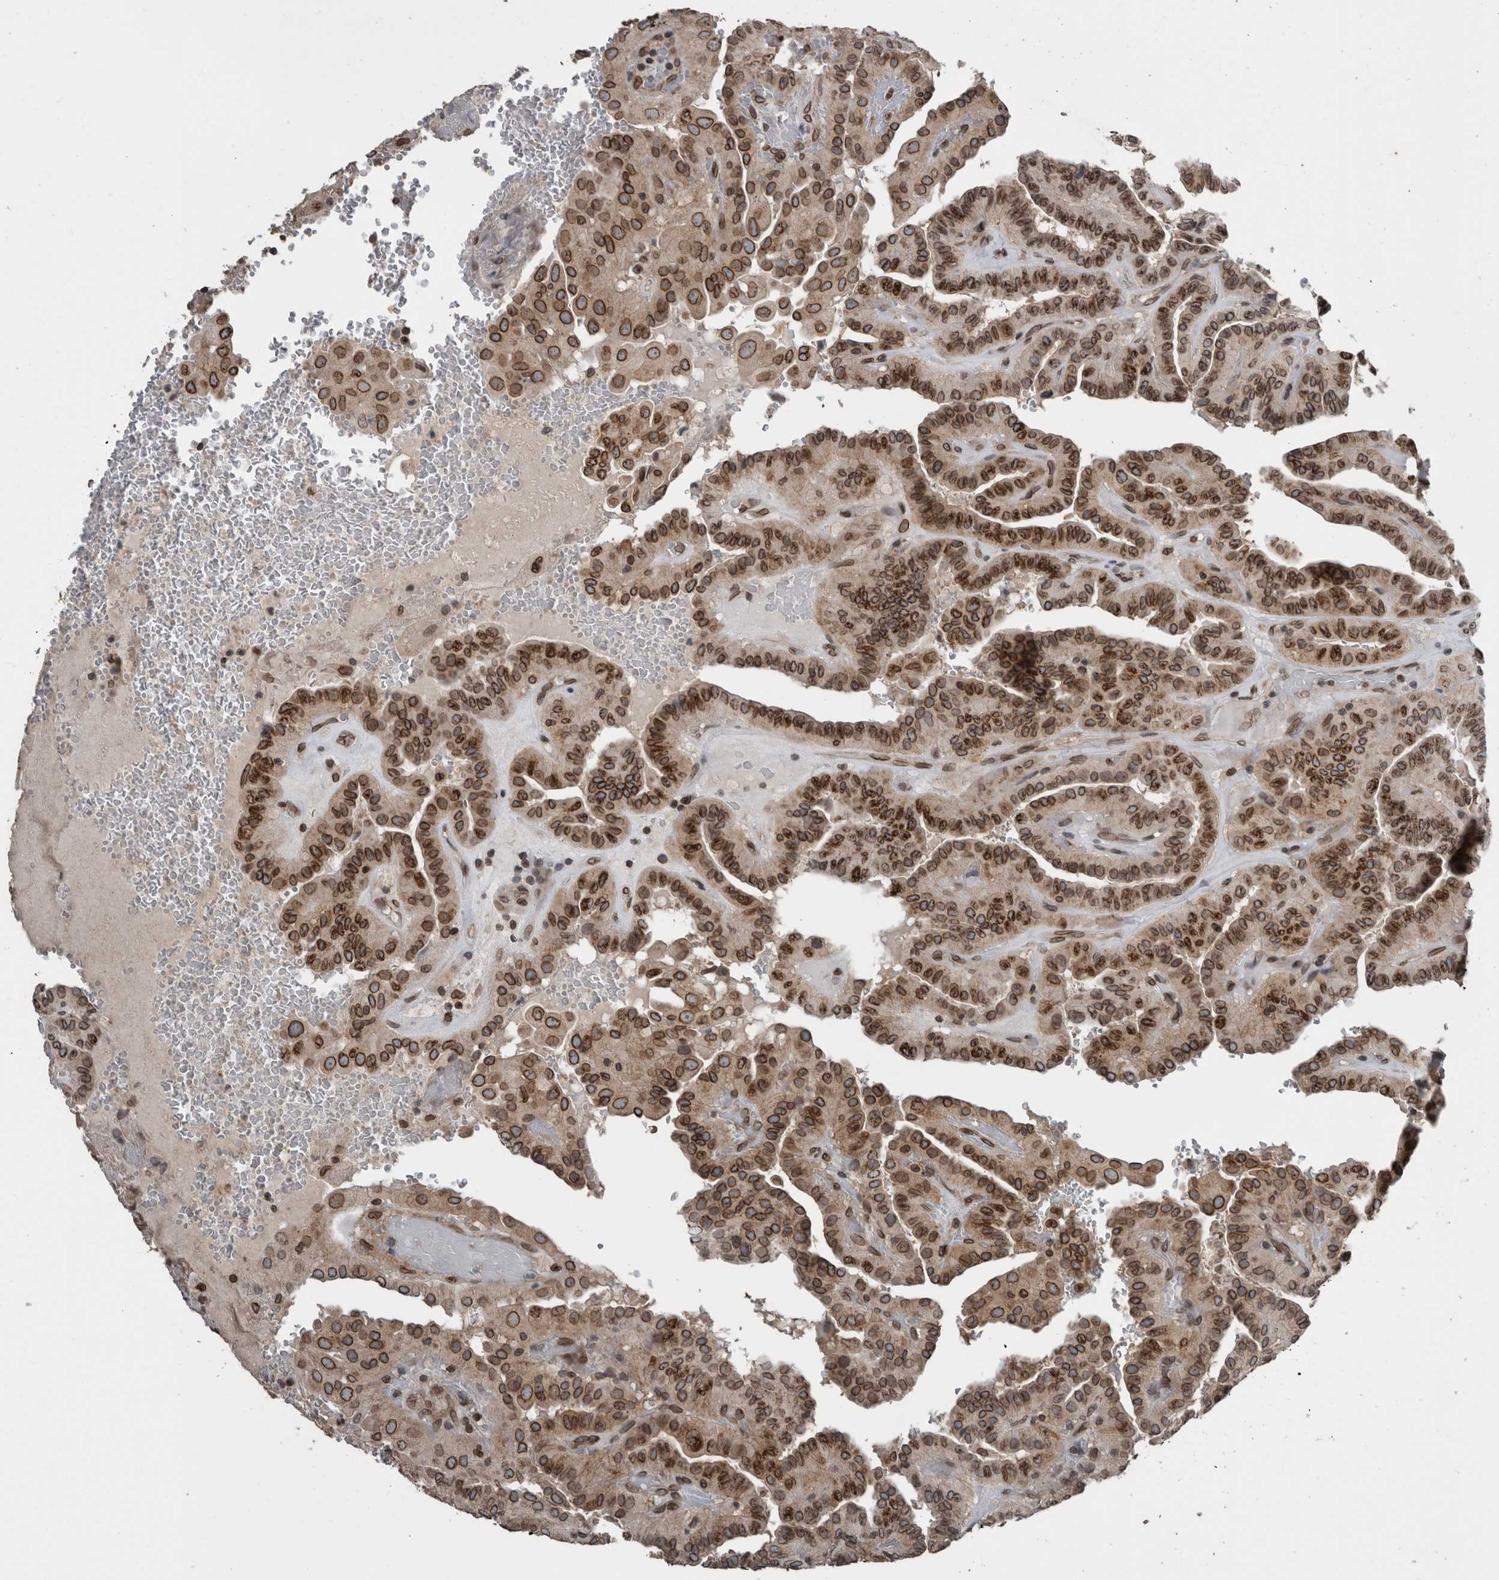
{"staining": {"intensity": "strong", "quantity": ">75%", "location": "cytoplasmic/membranous,nuclear"}, "tissue": "thyroid cancer", "cell_type": "Tumor cells", "image_type": "cancer", "snomed": [{"axis": "morphology", "description": "Papillary adenocarcinoma, NOS"}, {"axis": "topography", "description": "Thyroid gland"}], "caption": "This image shows immunohistochemistry (IHC) staining of thyroid cancer, with high strong cytoplasmic/membranous and nuclear expression in approximately >75% of tumor cells.", "gene": "RANBP2", "patient": {"sex": "male", "age": 77}}